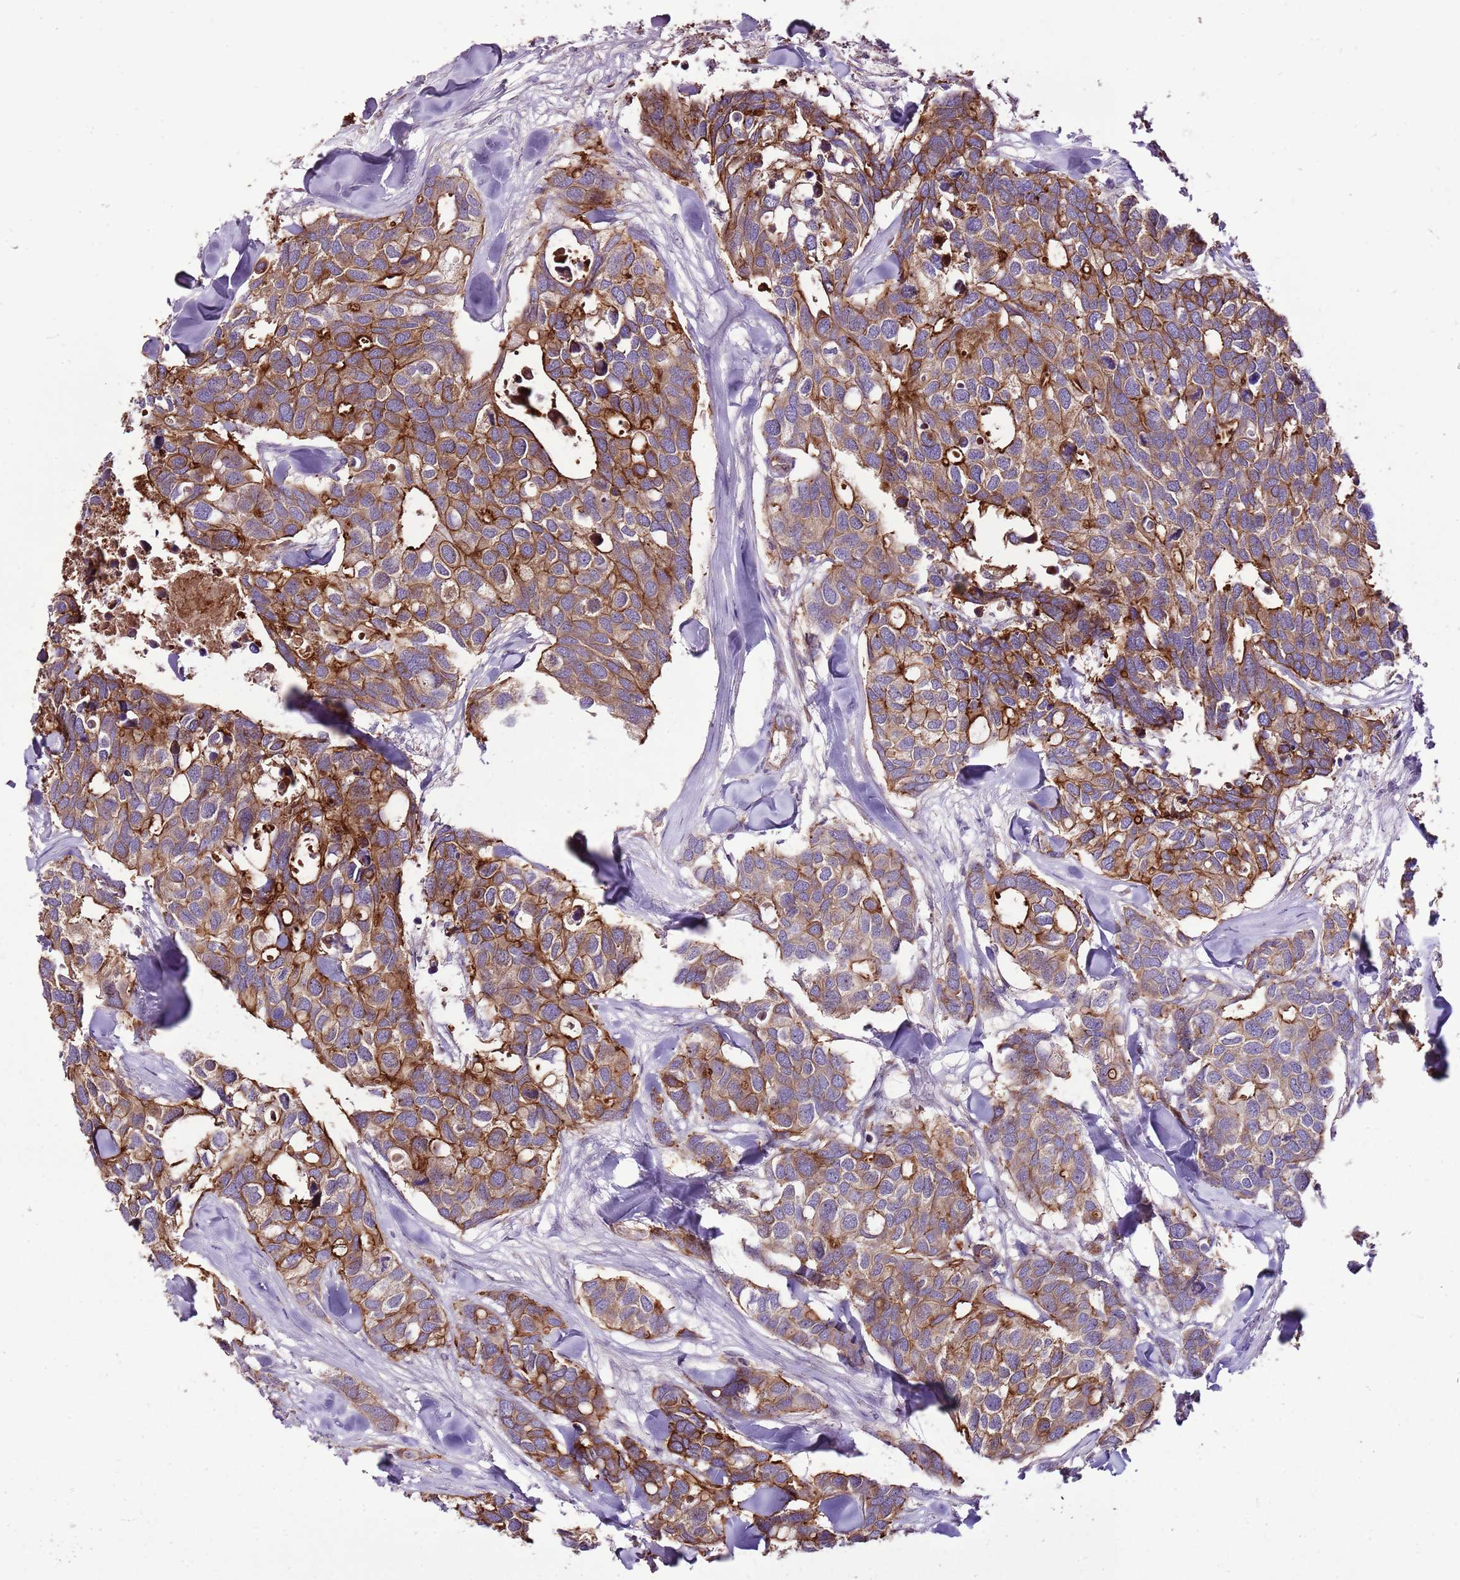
{"staining": {"intensity": "strong", "quantity": ">75%", "location": "cytoplasmic/membranous"}, "tissue": "breast cancer", "cell_type": "Tumor cells", "image_type": "cancer", "snomed": [{"axis": "morphology", "description": "Duct carcinoma"}, {"axis": "topography", "description": "Breast"}], "caption": "Tumor cells reveal high levels of strong cytoplasmic/membranous positivity in about >75% of cells in human intraductal carcinoma (breast).", "gene": "ZNF827", "patient": {"sex": "female", "age": 83}}